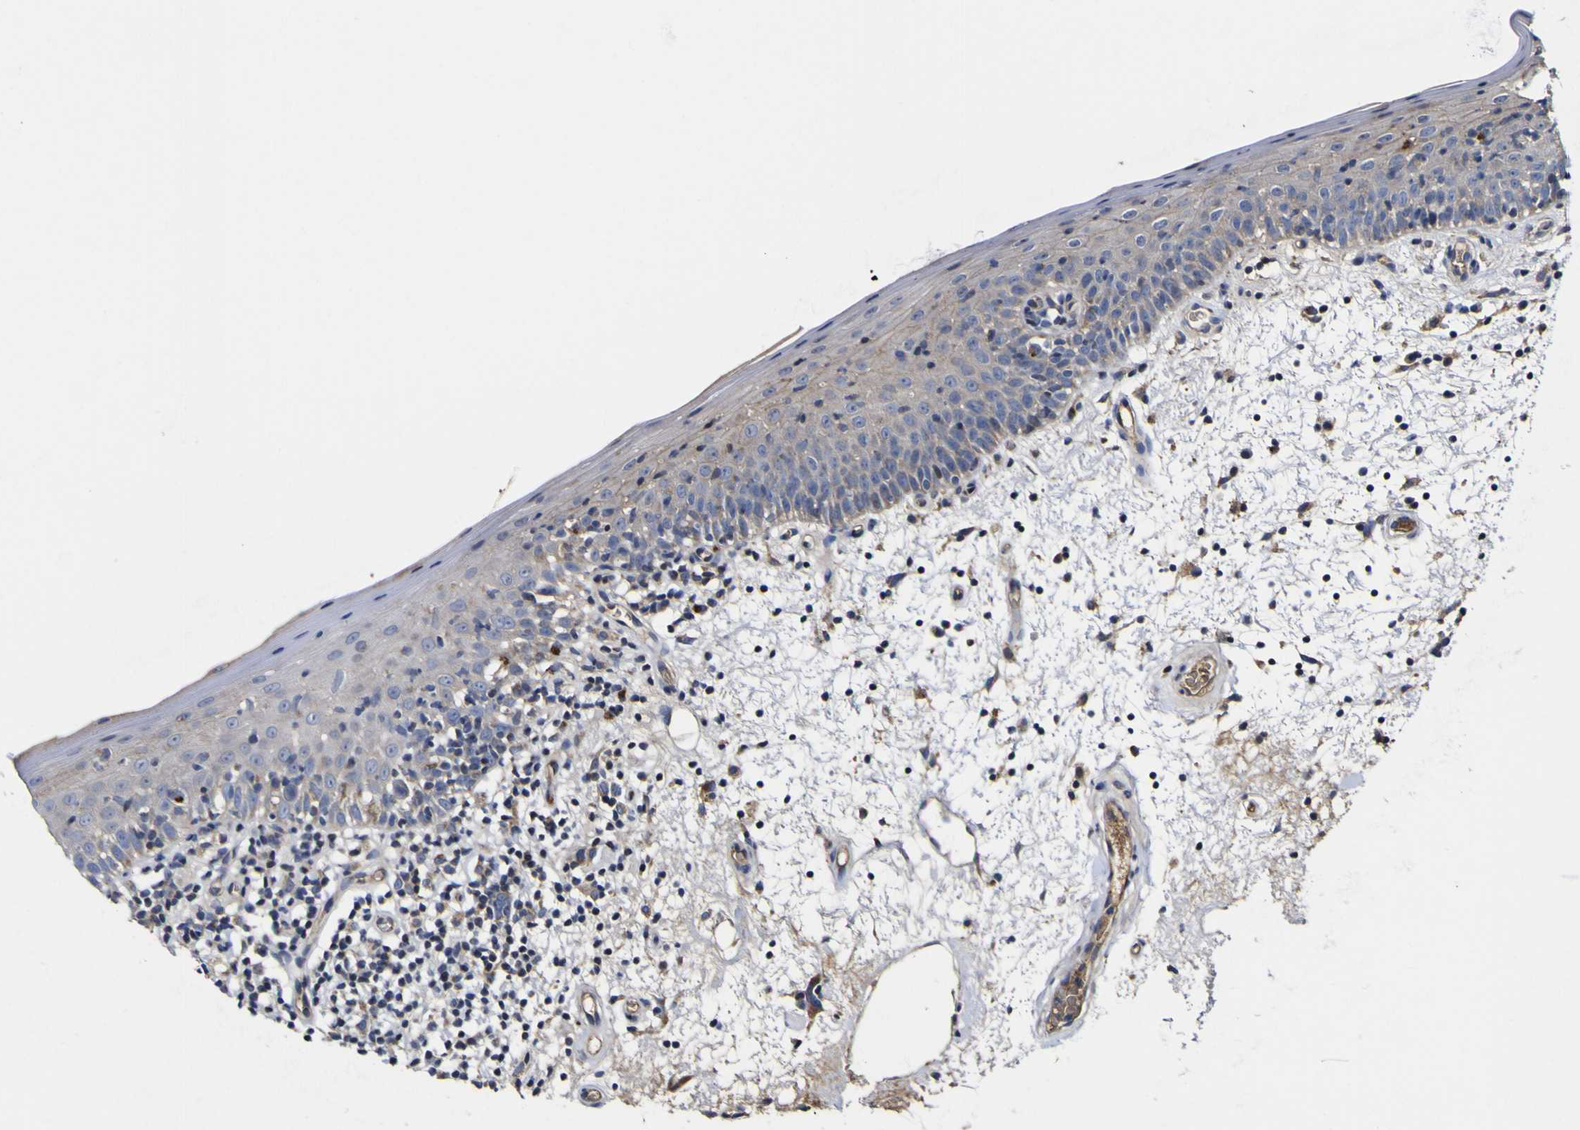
{"staining": {"intensity": "moderate", "quantity": "25%-75%", "location": "cytoplasmic/membranous"}, "tissue": "oral mucosa", "cell_type": "Squamous epithelial cells", "image_type": "normal", "snomed": [{"axis": "morphology", "description": "Normal tissue, NOS"}, {"axis": "morphology", "description": "Squamous cell carcinoma, NOS"}, {"axis": "topography", "description": "Skeletal muscle"}, {"axis": "topography", "description": "Oral tissue"}, {"axis": "topography", "description": "Head-Neck"}], "caption": "Immunohistochemistry (IHC) (DAB (3,3'-diaminobenzidine)) staining of normal oral mucosa demonstrates moderate cytoplasmic/membranous protein expression in approximately 25%-75% of squamous epithelial cells. Using DAB (brown) and hematoxylin (blue) stains, captured at high magnification using brightfield microscopy.", "gene": "CCDC90B", "patient": {"sex": "male", "age": 71}}